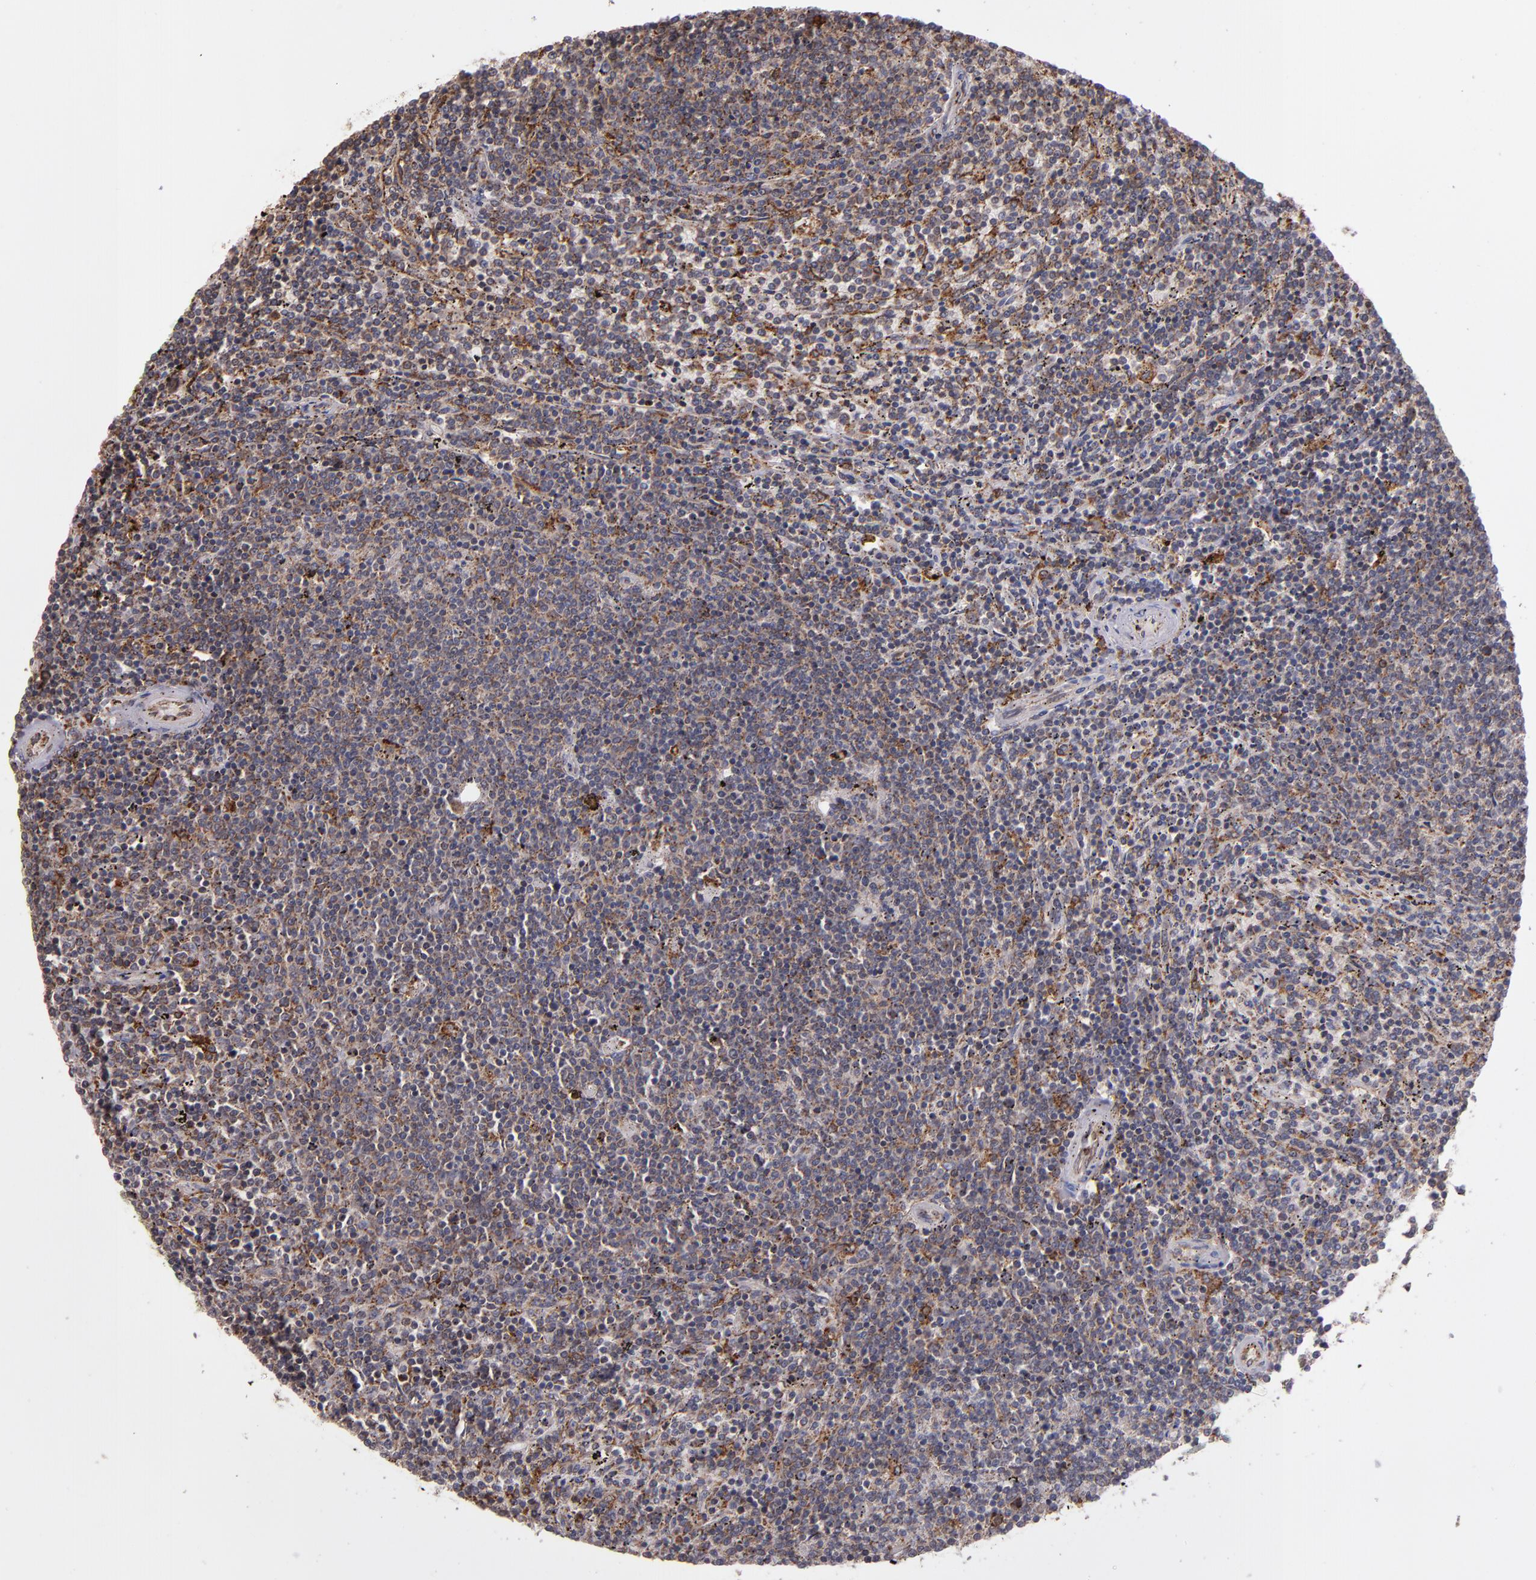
{"staining": {"intensity": "moderate", "quantity": "<25%", "location": "cytoplasmic/membranous"}, "tissue": "lymphoma", "cell_type": "Tumor cells", "image_type": "cancer", "snomed": [{"axis": "morphology", "description": "Malignant lymphoma, non-Hodgkin's type, Low grade"}, {"axis": "topography", "description": "Spleen"}], "caption": "Protein analysis of lymphoma tissue exhibits moderate cytoplasmic/membranous expression in about <25% of tumor cells. (DAB (3,3'-diaminobenzidine) IHC with brightfield microscopy, high magnification).", "gene": "IFIH1", "patient": {"sex": "female", "age": 50}}